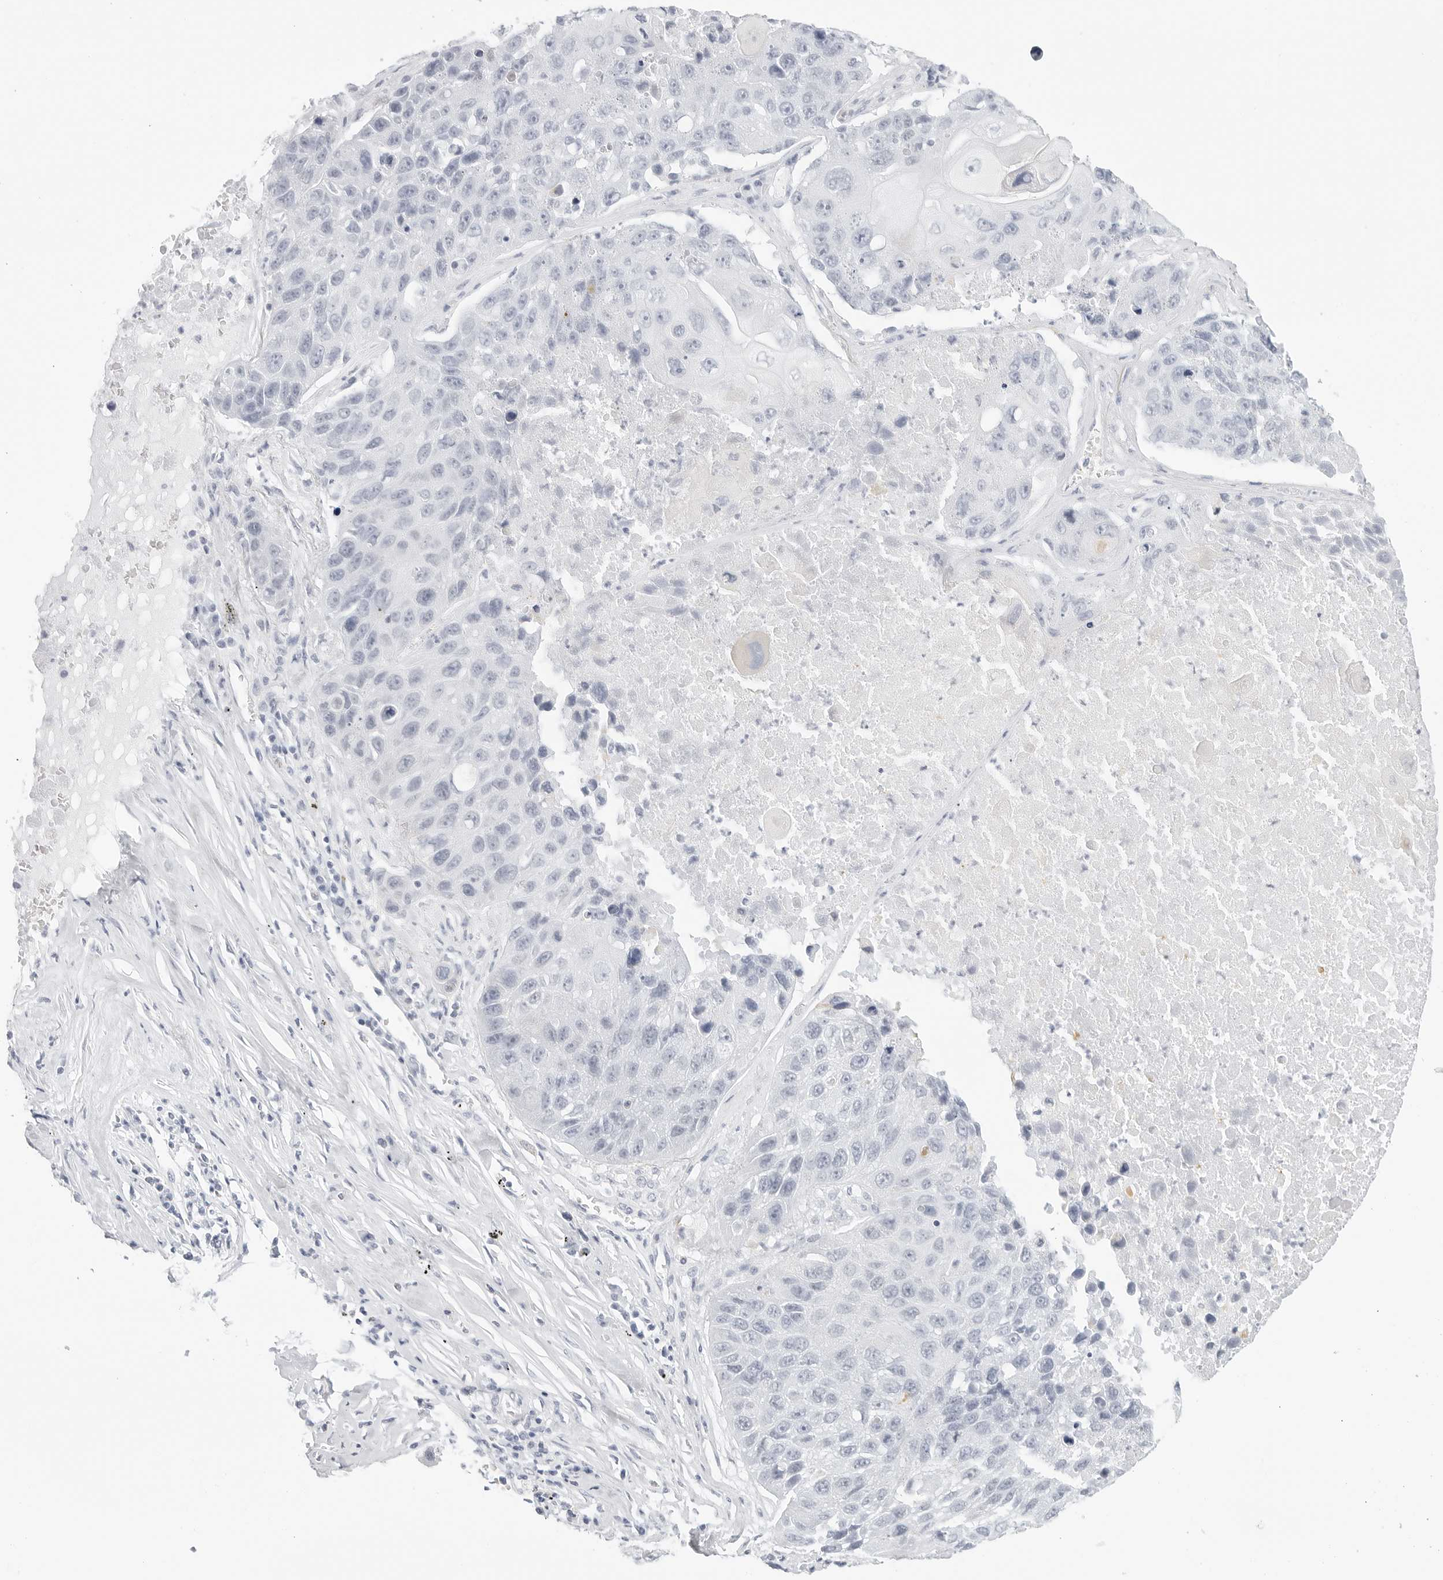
{"staining": {"intensity": "negative", "quantity": "none", "location": "none"}, "tissue": "lung cancer", "cell_type": "Tumor cells", "image_type": "cancer", "snomed": [{"axis": "morphology", "description": "Squamous cell carcinoma, NOS"}, {"axis": "topography", "description": "Lung"}], "caption": "The image demonstrates no significant expression in tumor cells of squamous cell carcinoma (lung).", "gene": "HMGCS2", "patient": {"sex": "male", "age": 61}}